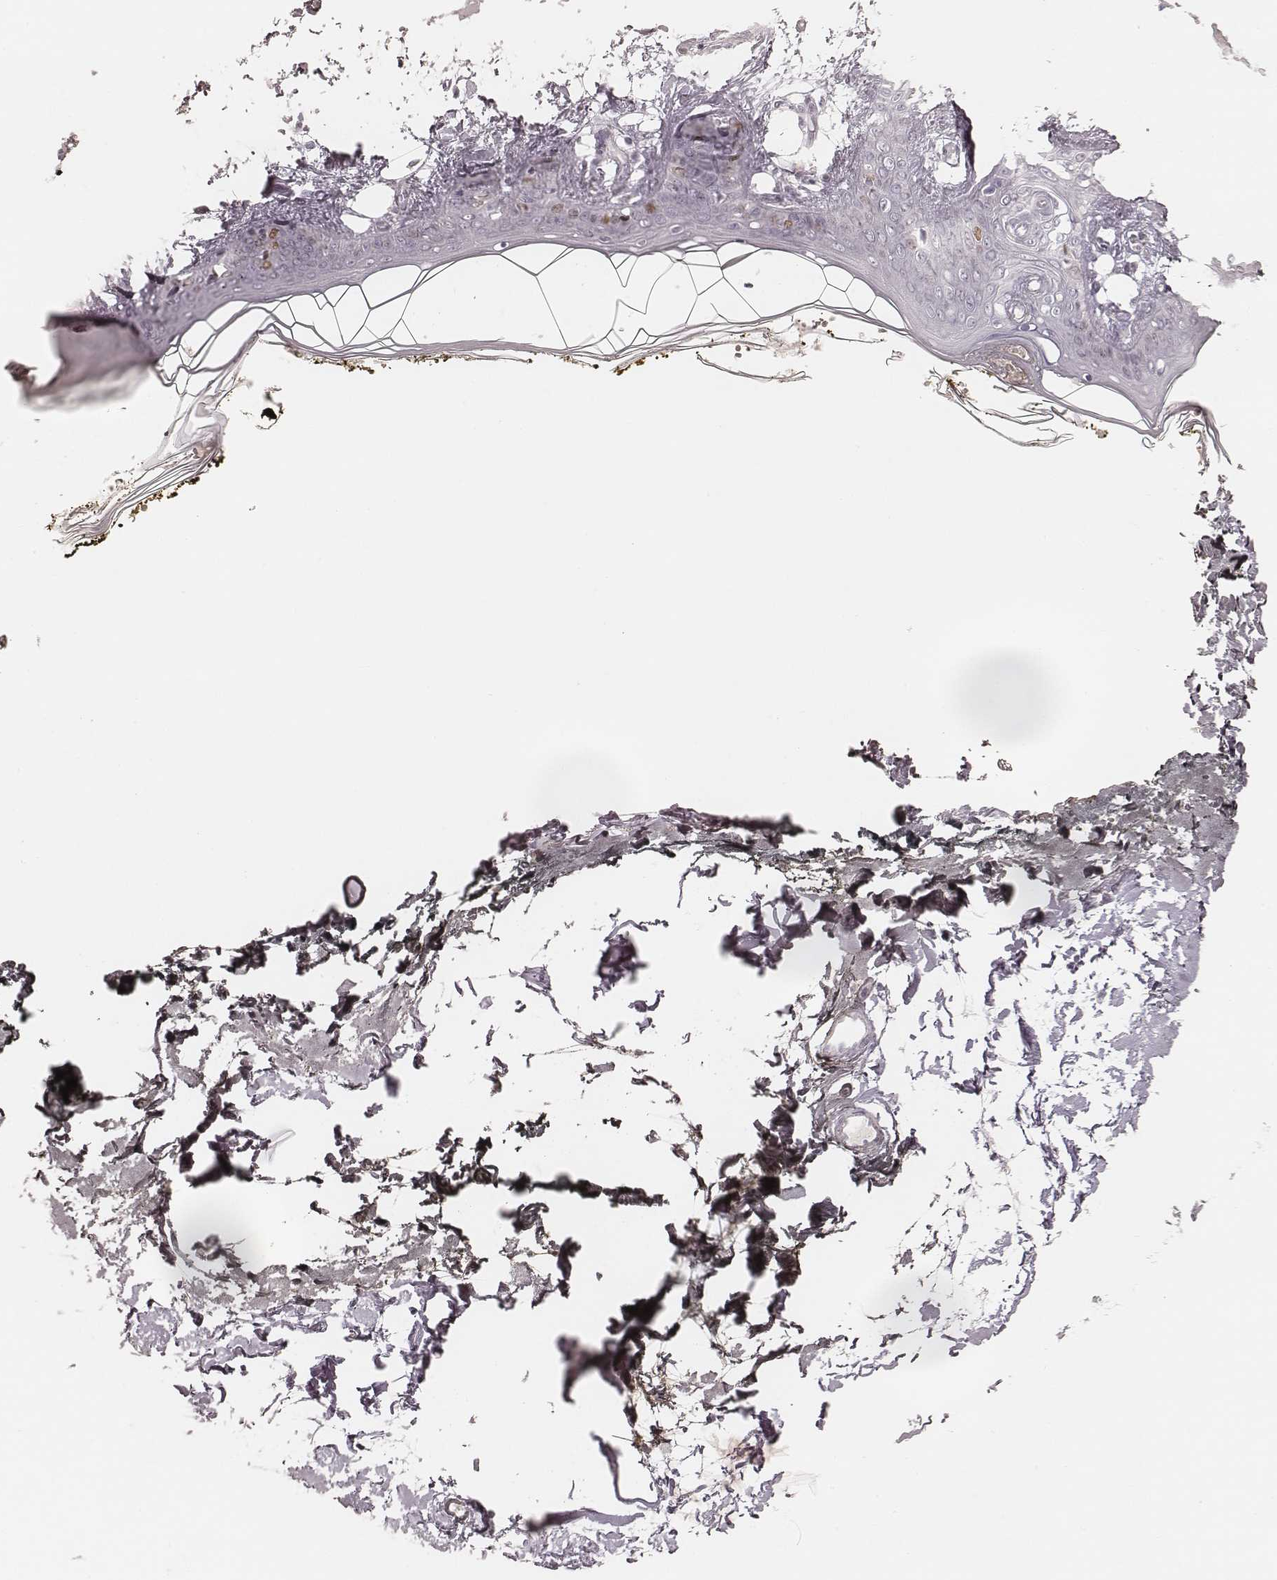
{"staining": {"intensity": "negative", "quantity": "none", "location": "none"}, "tissue": "skin", "cell_type": "Fibroblasts", "image_type": "normal", "snomed": [{"axis": "morphology", "description": "Normal tissue, NOS"}, {"axis": "topography", "description": "Skin"}], "caption": "This photomicrograph is of unremarkable skin stained with IHC to label a protein in brown with the nuclei are counter-stained blue. There is no expression in fibroblasts. (Stains: DAB IHC with hematoxylin counter stain, Microscopy: brightfield microscopy at high magnification).", "gene": "TEX37", "patient": {"sex": "female", "age": 34}}